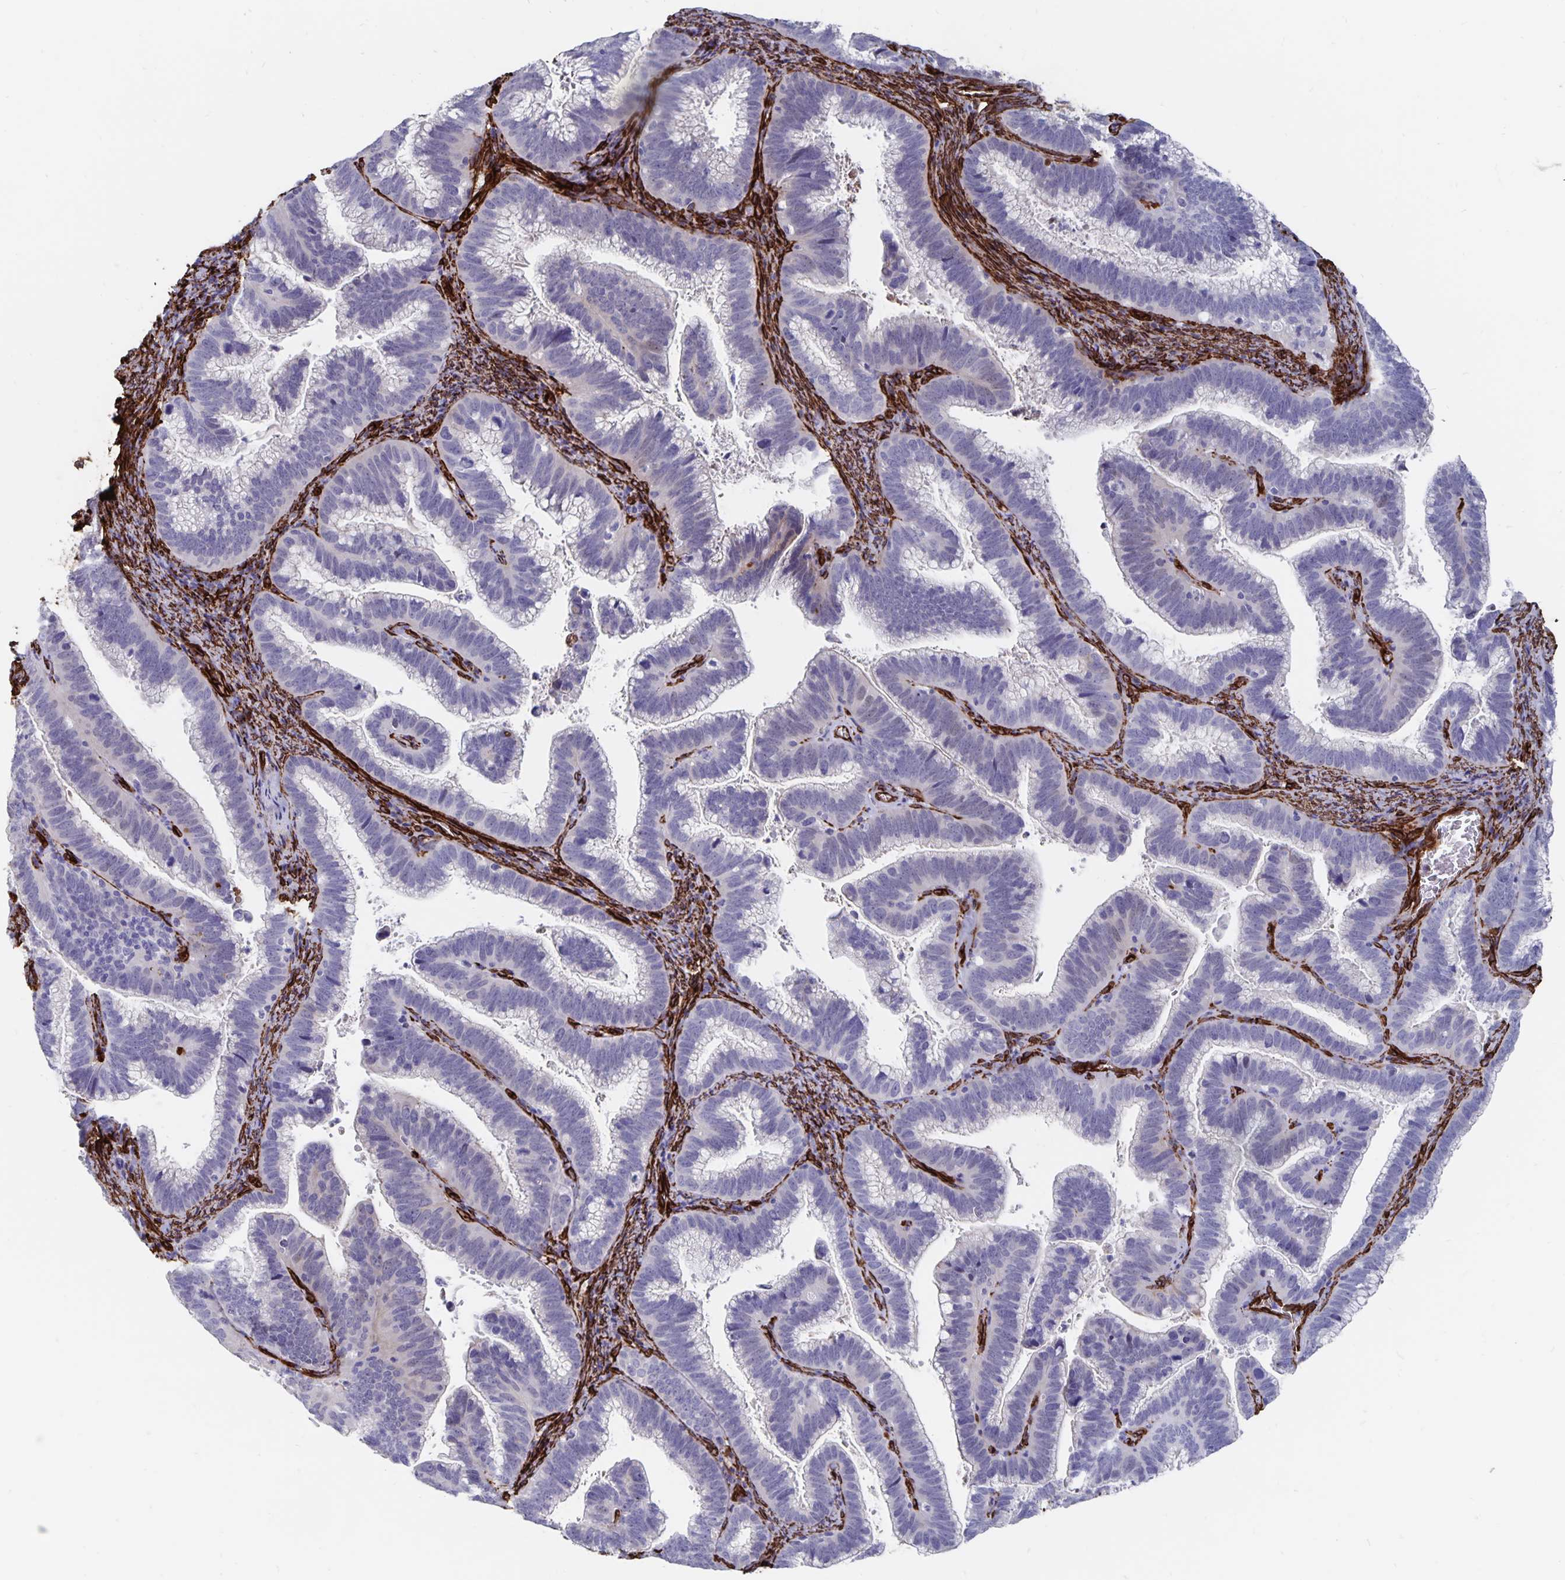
{"staining": {"intensity": "negative", "quantity": "none", "location": "none"}, "tissue": "cervical cancer", "cell_type": "Tumor cells", "image_type": "cancer", "snomed": [{"axis": "morphology", "description": "Adenocarcinoma, NOS"}, {"axis": "topography", "description": "Cervix"}], "caption": "Histopathology image shows no significant protein staining in tumor cells of cervical cancer (adenocarcinoma). (DAB immunohistochemistry, high magnification).", "gene": "DCHS2", "patient": {"sex": "female", "age": 61}}